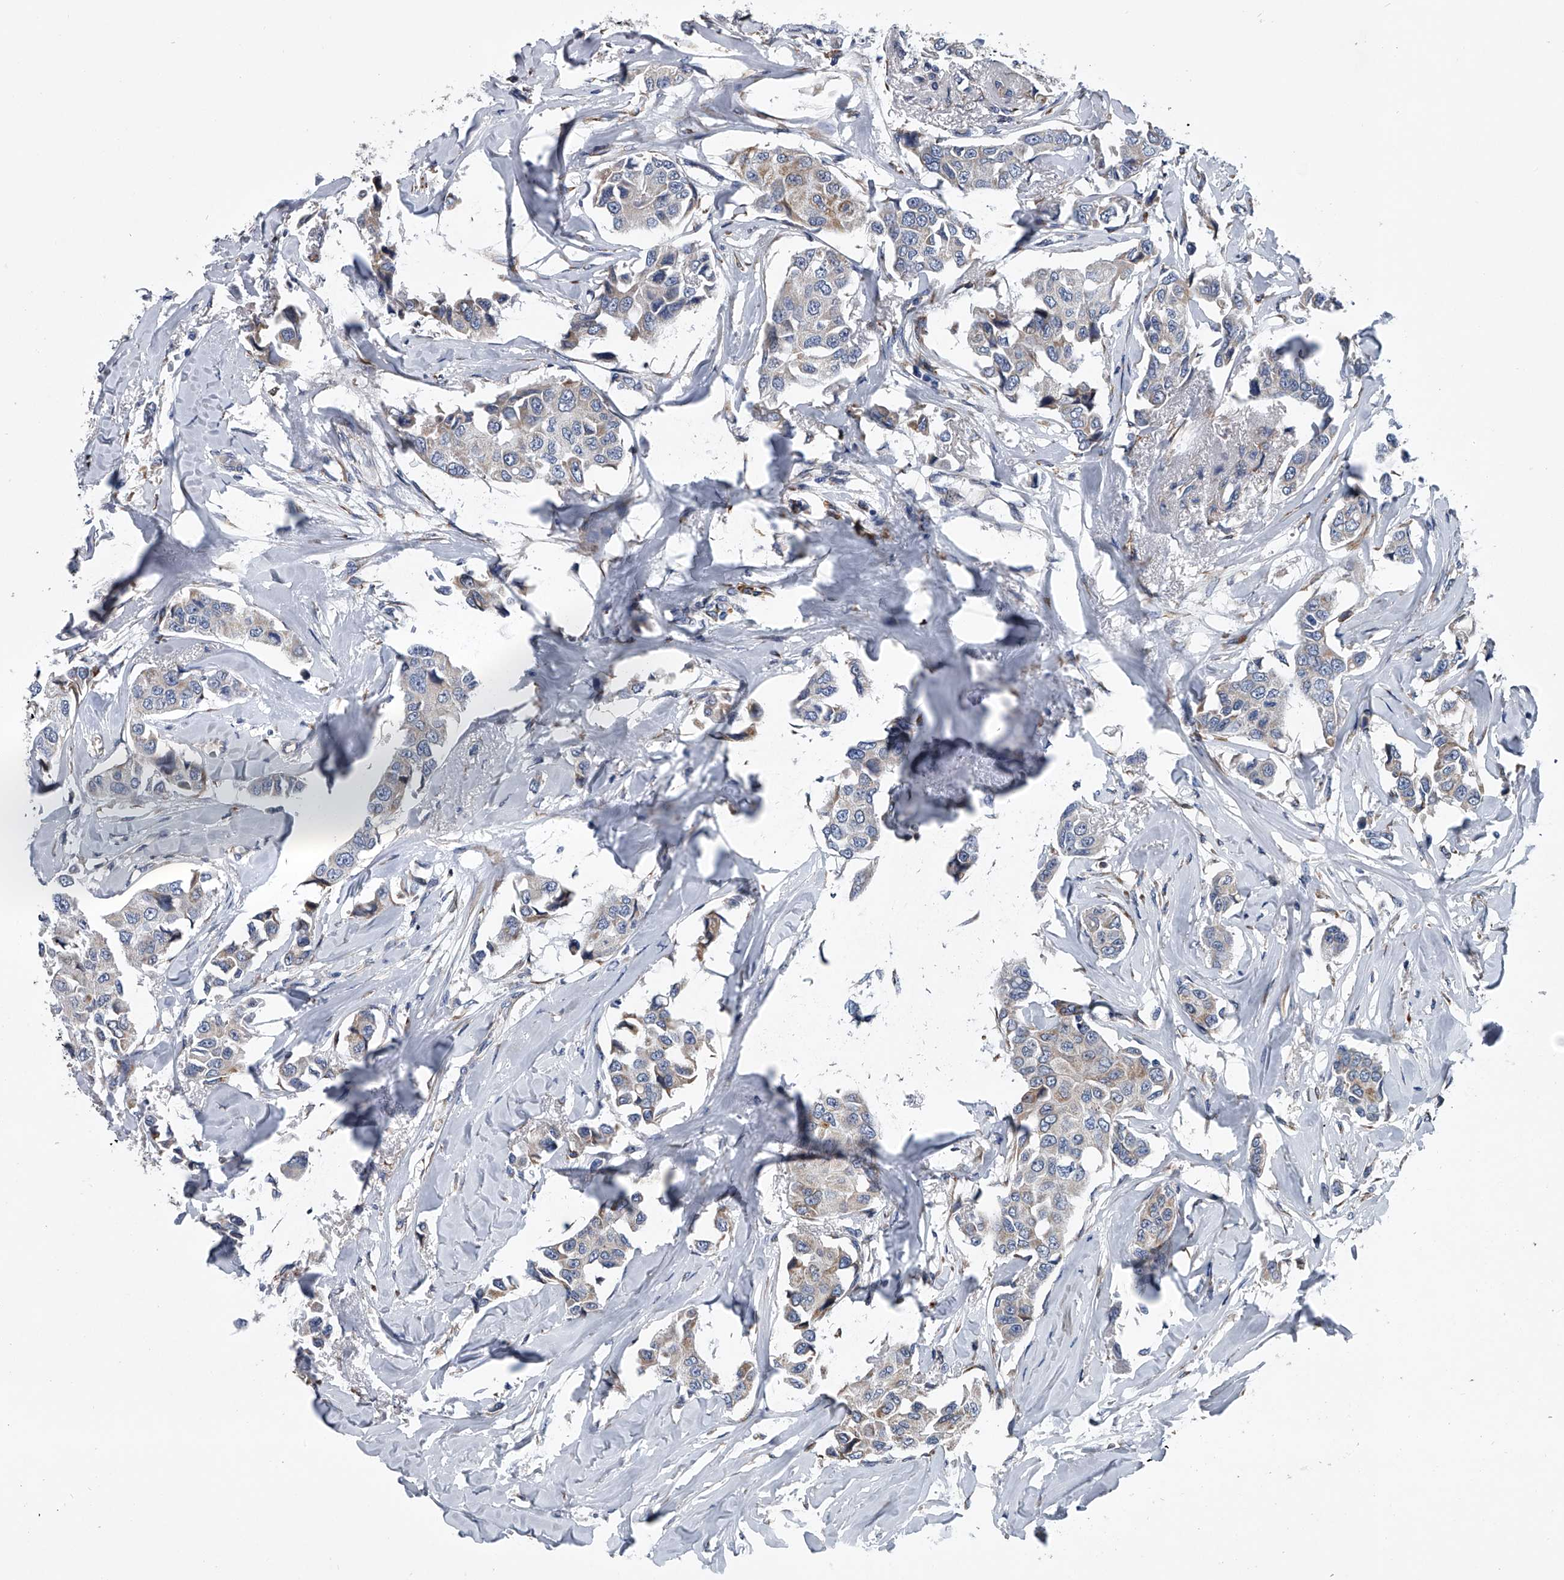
{"staining": {"intensity": "weak", "quantity": "<25%", "location": "cytoplasmic/membranous"}, "tissue": "breast cancer", "cell_type": "Tumor cells", "image_type": "cancer", "snomed": [{"axis": "morphology", "description": "Duct carcinoma"}, {"axis": "topography", "description": "Breast"}], "caption": "IHC photomicrograph of intraductal carcinoma (breast) stained for a protein (brown), which reveals no positivity in tumor cells.", "gene": "ABCG1", "patient": {"sex": "female", "age": 80}}